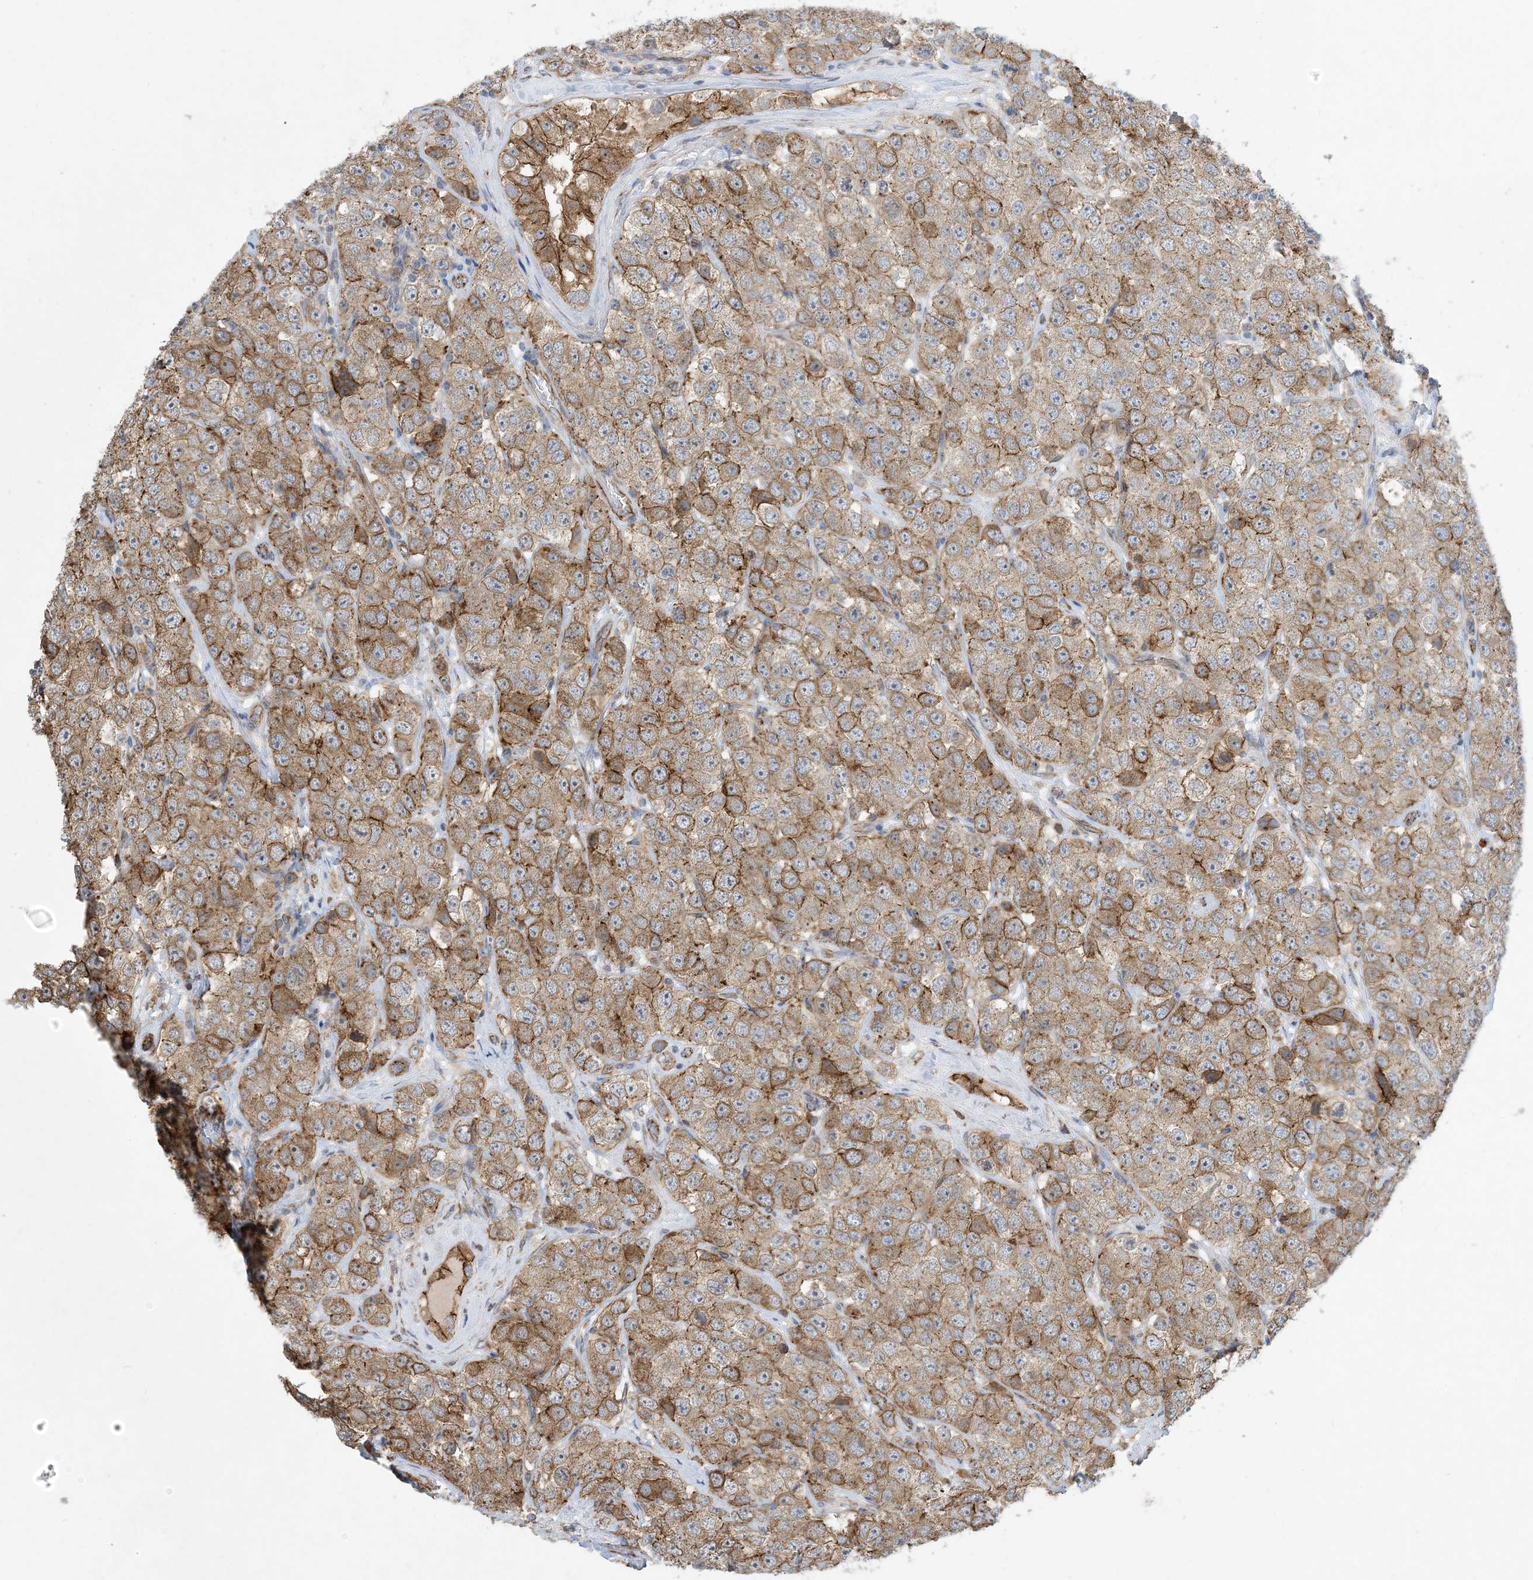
{"staining": {"intensity": "moderate", "quantity": ">75%", "location": "cytoplasmic/membranous"}, "tissue": "testis cancer", "cell_type": "Tumor cells", "image_type": "cancer", "snomed": [{"axis": "morphology", "description": "Seminoma, NOS"}, {"axis": "topography", "description": "Testis"}], "caption": "About >75% of tumor cells in human testis seminoma demonstrate moderate cytoplasmic/membranous protein positivity as visualized by brown immunohistochemical staining.", "gene": "OTOP1", "patient": {"sex": "male", "age": 28}}